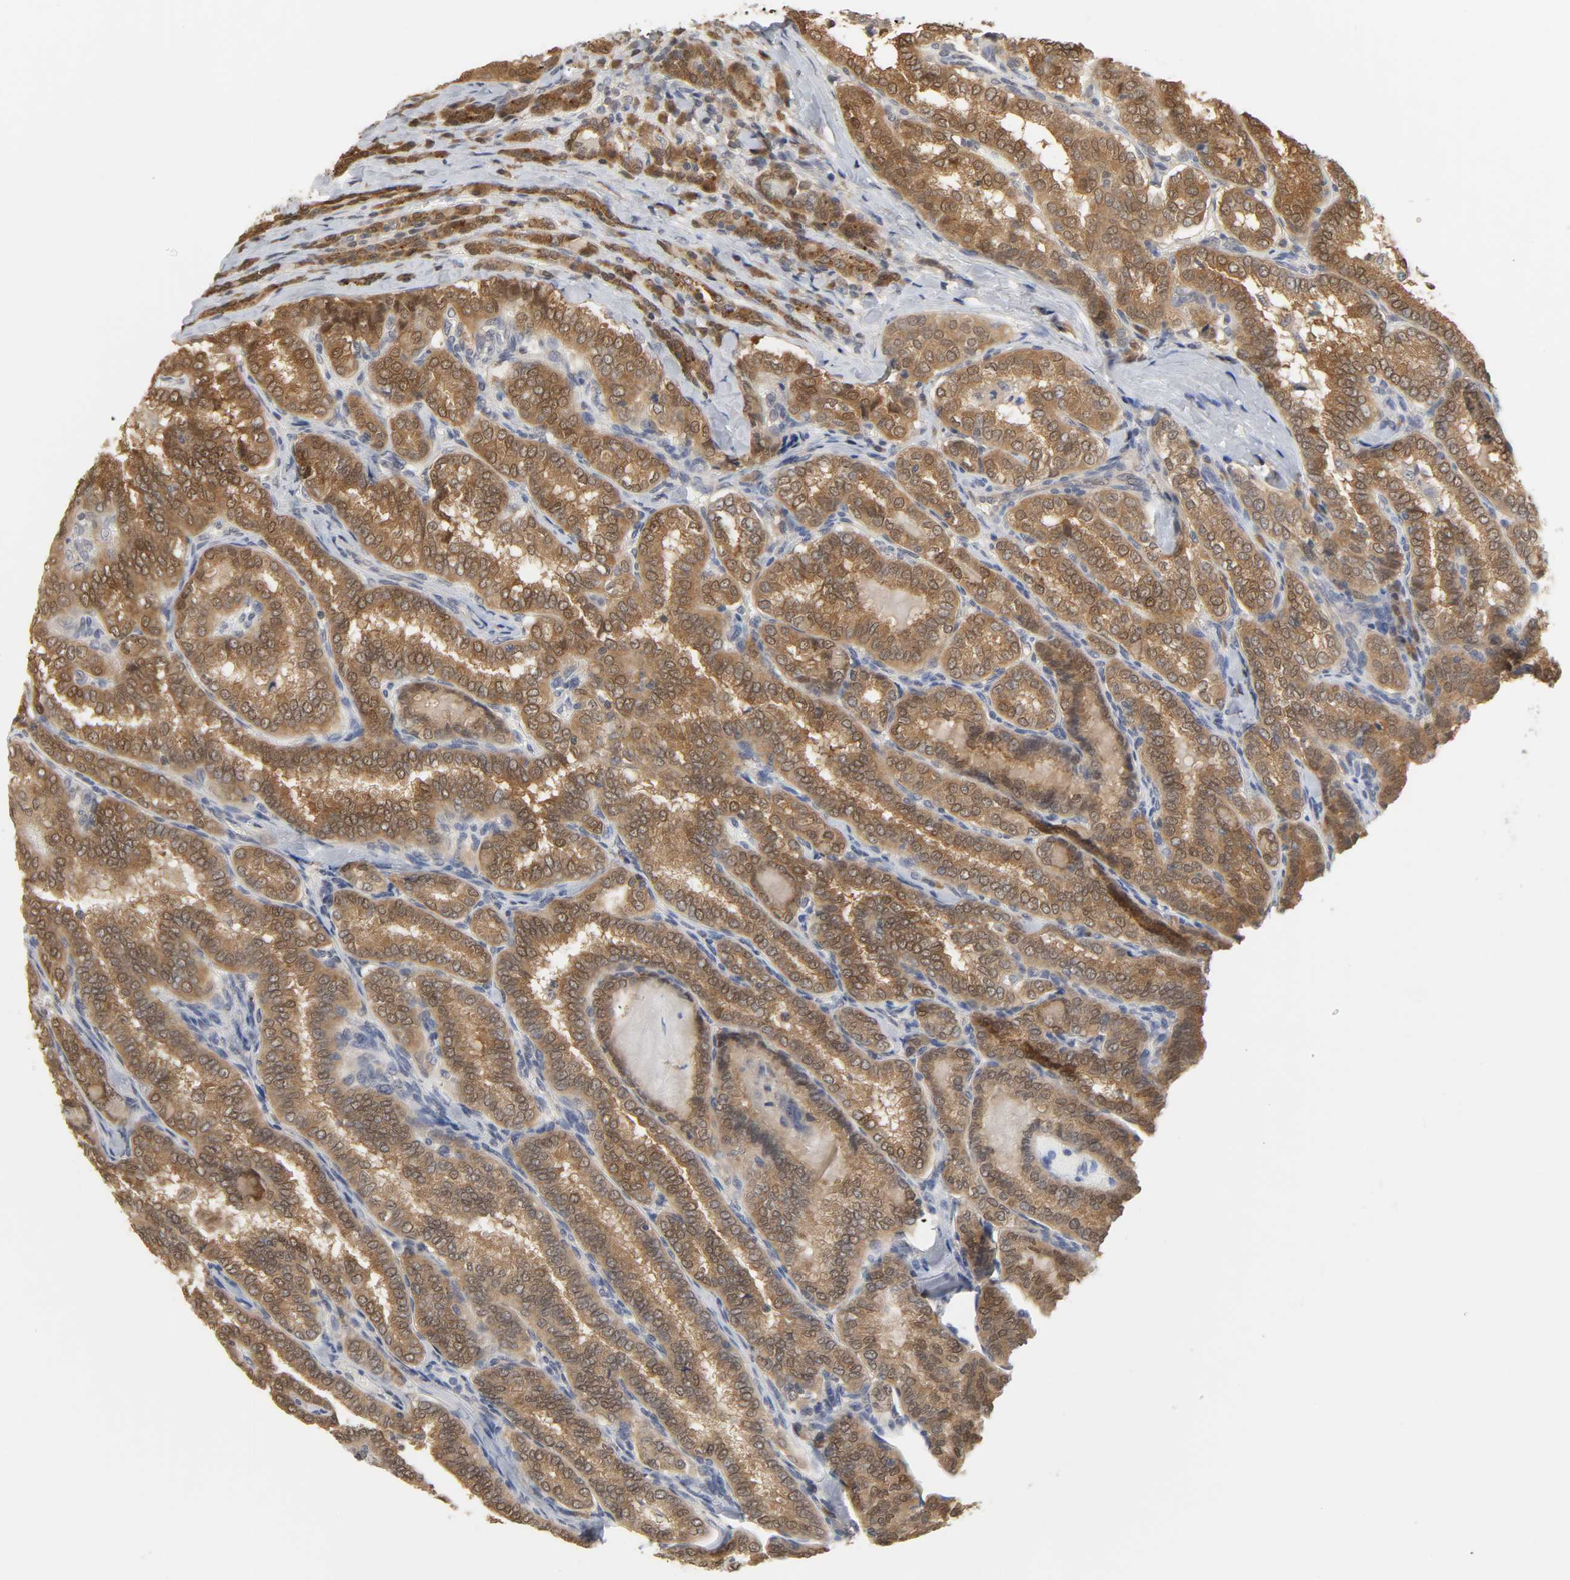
{"staining": {"intensity": "strong", "quantity": ">75%", "location": "cytoplasmic/membranous,nuclear"}, "tissue": "thyroid cancer", "cell_type": "Tumor cells", "image_type": "cancer", "snomed": [{"axis": "morphology", "description": "Papillary adenocarcinoma, NOS"}, {"axis": "topography", "description": "Thyroid gland"}], "caption": "Human papillary adenocarcinoma (thyroid) stained with a protein marker demonstrates strong staining in tumor cells.", "gene": "MIF", "patient": {"sex": "female", "age": 30}}